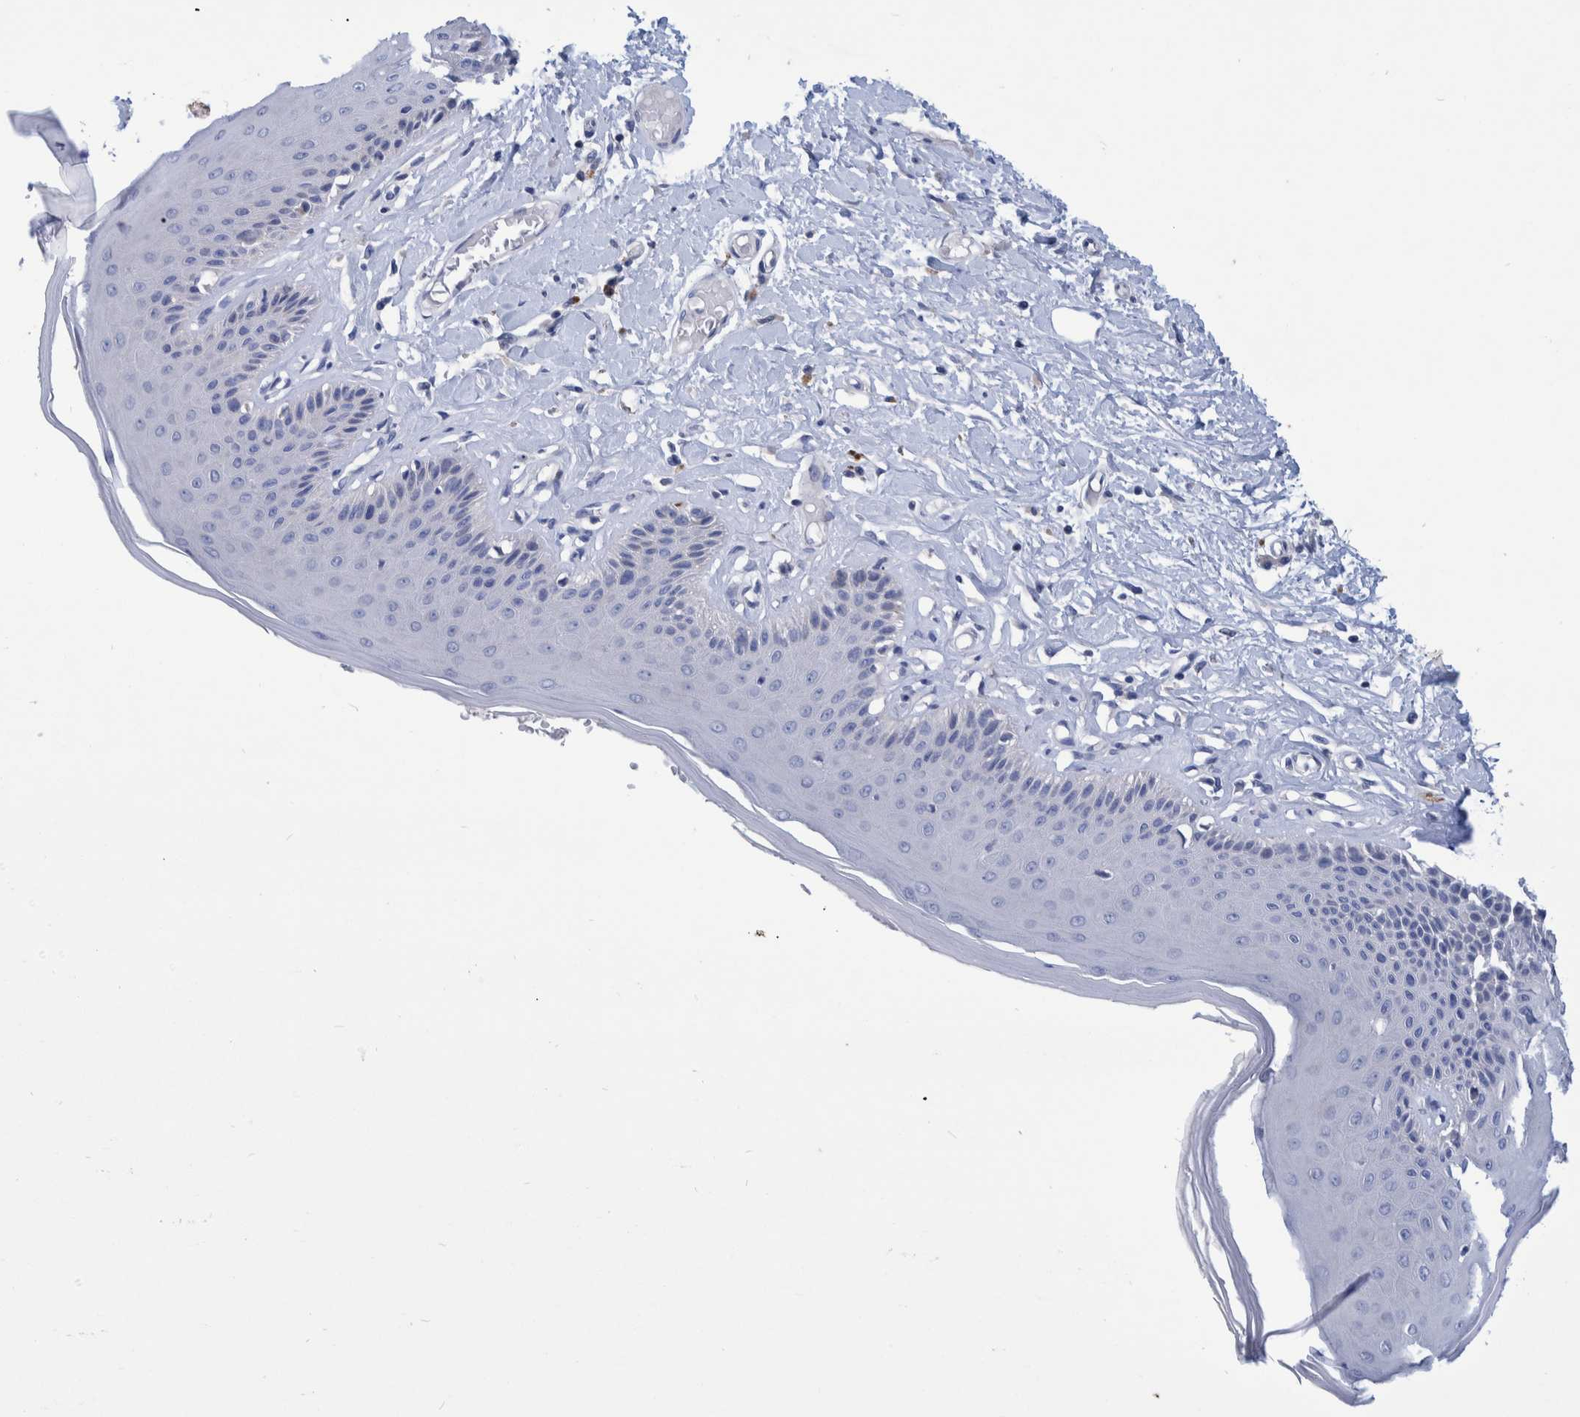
{"staining": {"intensity": "negative", "quantity": "none", "location": "none"}, "tissue": "skin", "cell_type": "Epidermal cells", "image_type": "normal", "snomed": [{"axis": "morphology", "description": "Normal tissue, NOS"}, {"axis": "topography", "description": "Vulva"}], "caption": "Skin was stained to show a protein in brown. There is no significant expression in epidermal cells. (Stains: DAB IHC with hematoxylin counter stain, Microscopy: brightfield microscopy at high magnification).", "gene": "MKS1", "patient": {"sex": "female", "age": 73}}